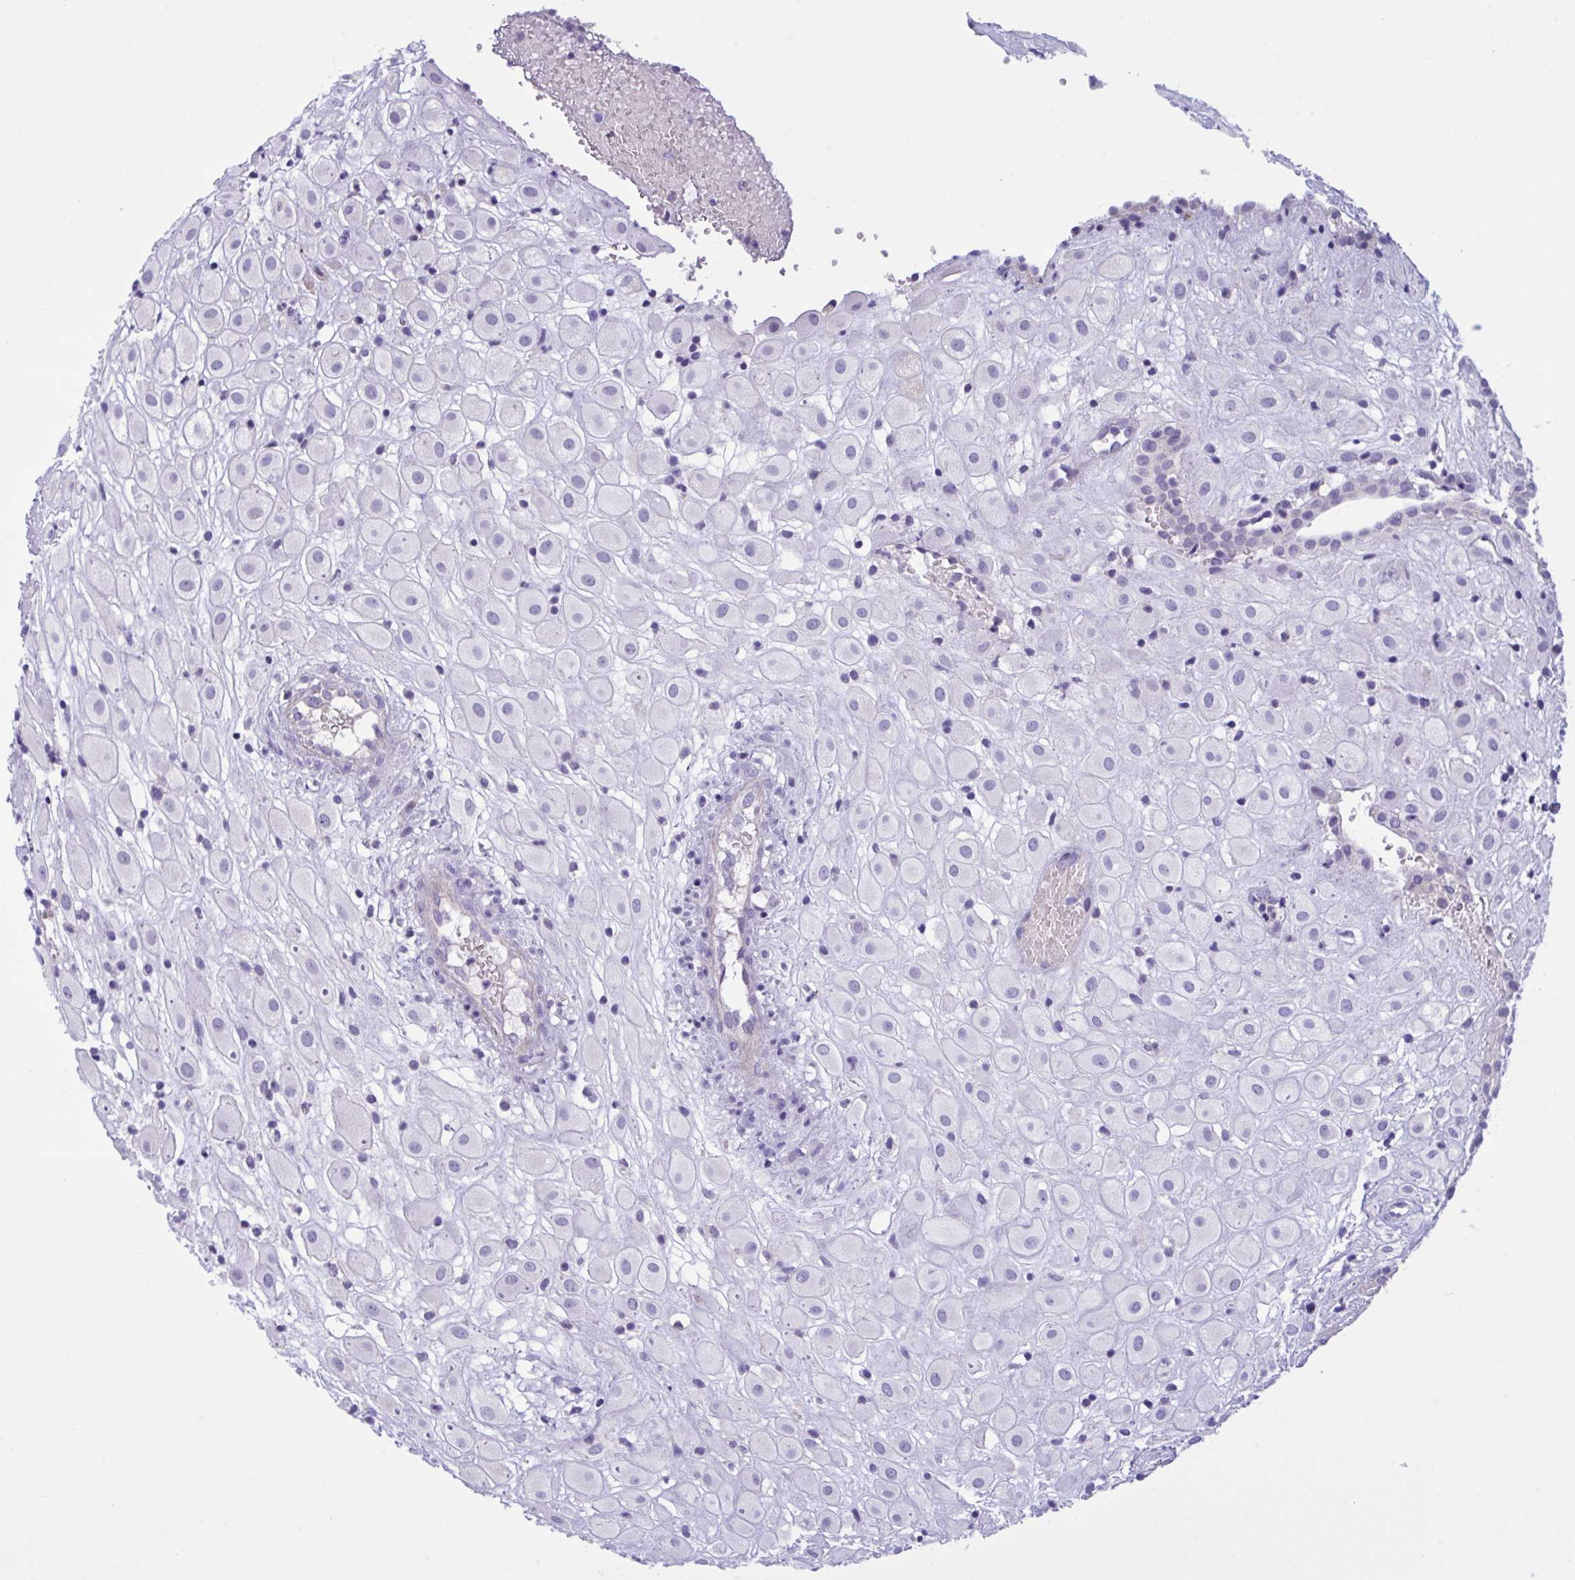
{"staining": {"intensity": "negative", "quantity": "none", "location": "none"}, "tissue": "placenta", "cell_type": "Decidual cells", "image_type": "normal", "snomed": [{"axis": "morphology", "description": "Normal tissue, NOS"}, {"axis": "topography", "description": "Placenta"}], "caption": "High magnification brightfield microscopy of benign placenta stained with DAB (brown) and counterstained with hematoxylin (blue): decidual cells show no significant expression. (Stains: DAB immunohistochemistry with hematoxylin counter stain, Microscopy: brightfield microscopy at high magnification).", "gene": "WDR97", "patient": {"sex": "female", "age": 24}}